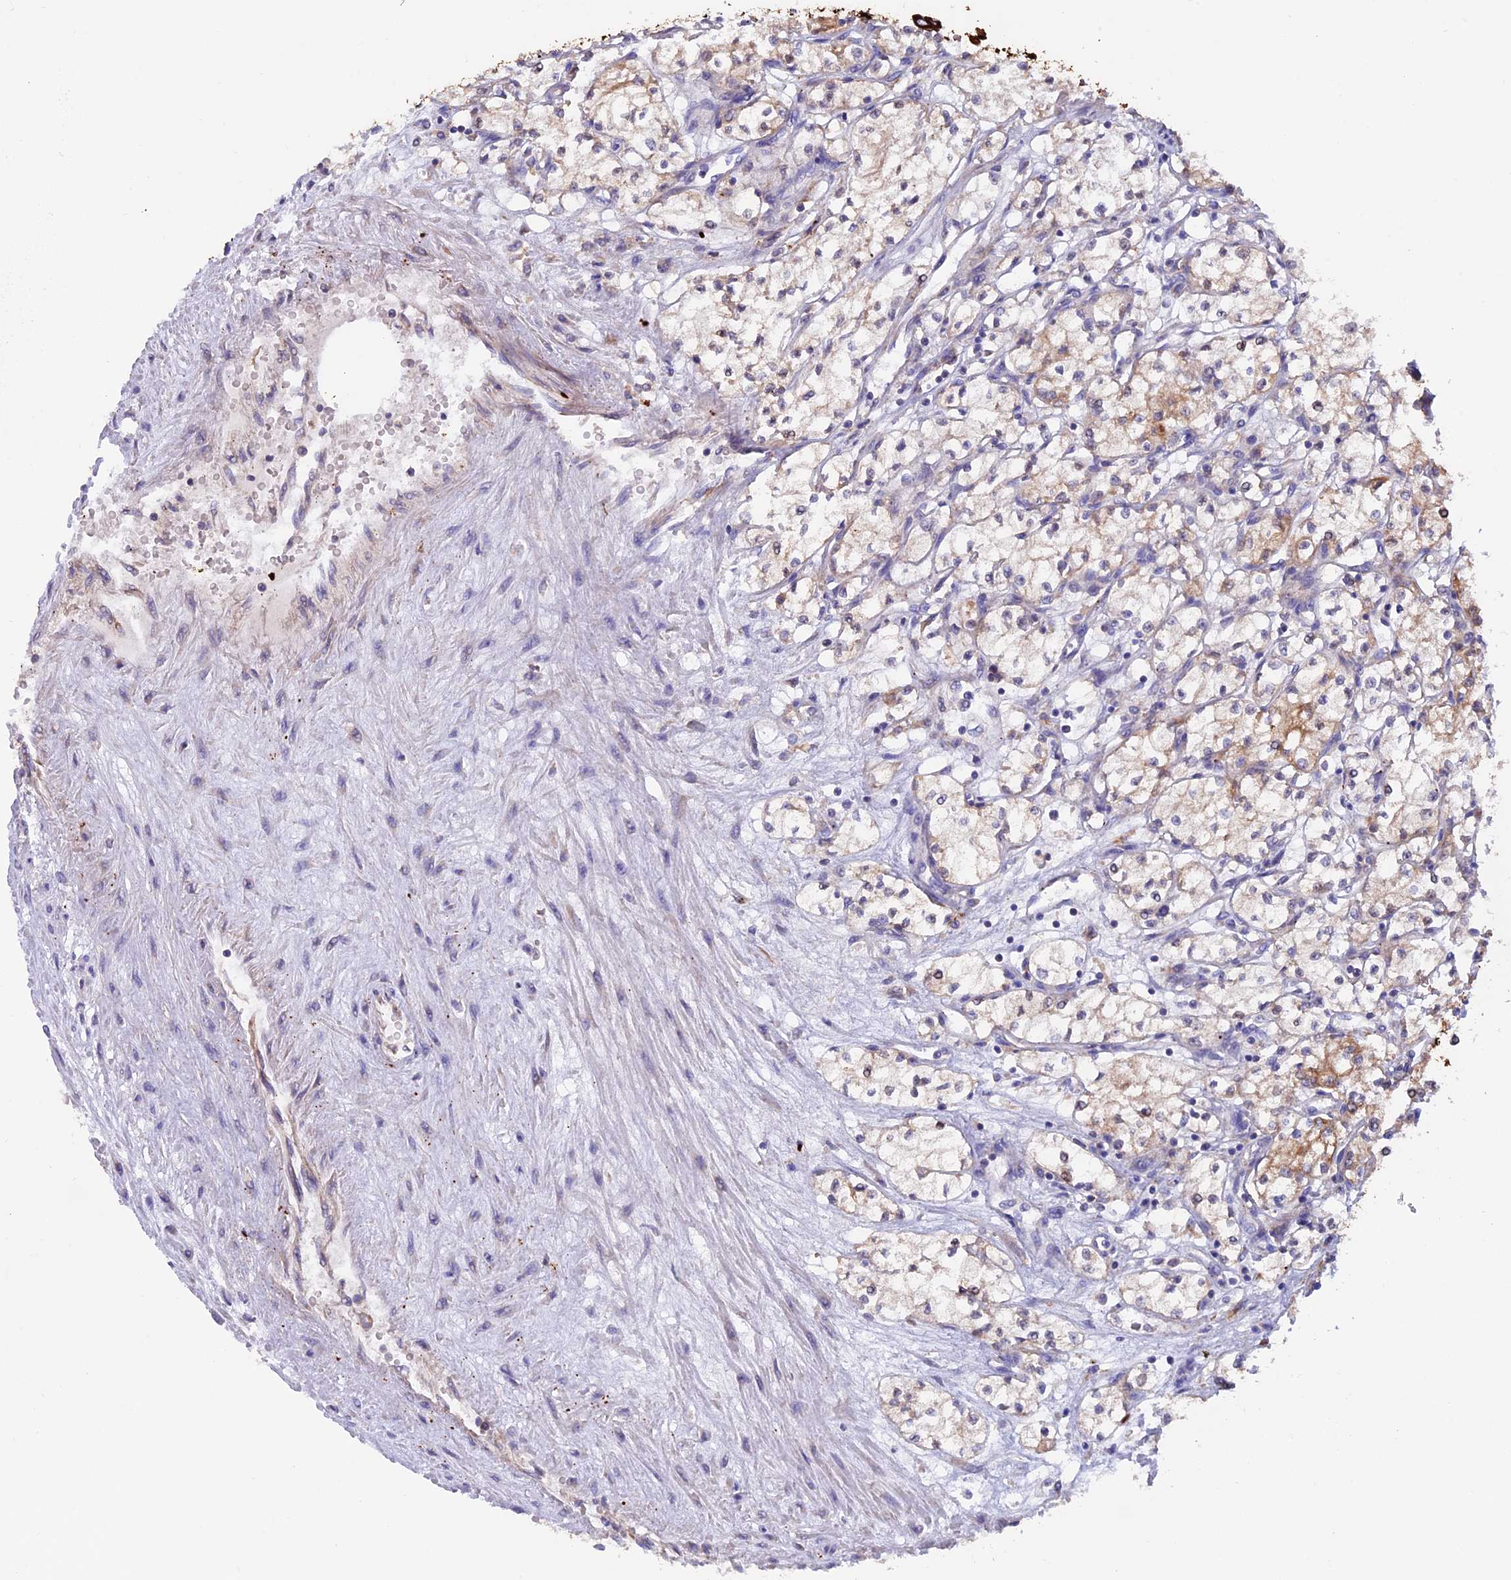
{"staining": {"intensity": "moderate", "quantity": "<25%", "location": "cytoplasmic/membranous"}, "tissue": "renal cancer", "cell_type": "Tumor cells", "image_type": "cancer", "snomed": [{"axis": "morphology", "description": "Adenocarcinoma, NOS"}, {"axis": "topography", "description": "Kidney"}], "caption": "Immunohistochemical staining of renal cancer demonstrates moderate cytoplasmic/membranous protein positivity in approximately <25% of tumor cells. The protein of interest is shown in brown color, while the nuclei are stained blue.", "gene": "PTPN9", "patient": {"sex": "male", "age": 59}}